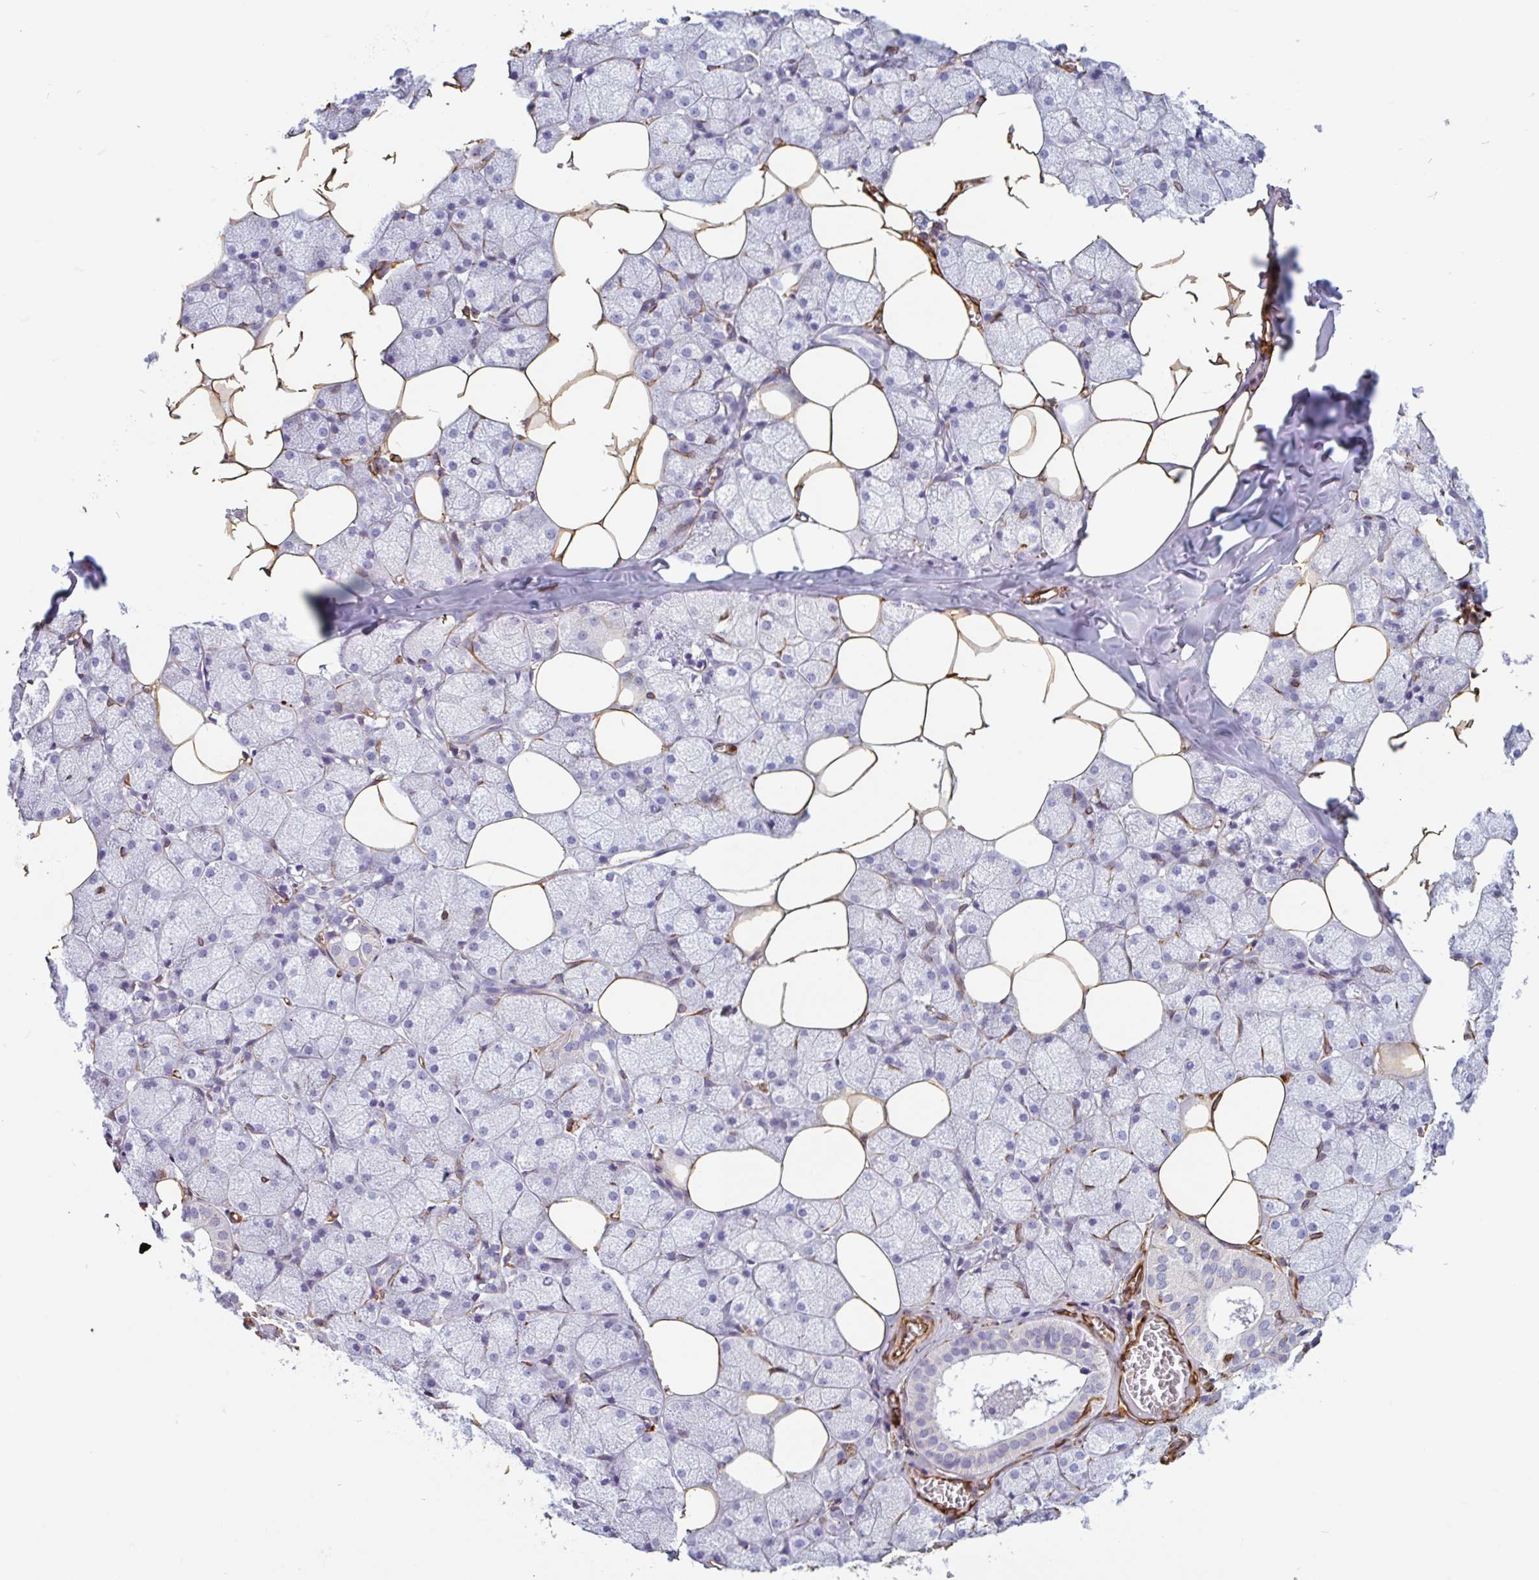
{"staining": {"intensity": "negative", "quantity": "none", "location": "none"}, "tissue": "salivary gland", "cell_type": "Glandular cells", "image_type": "normal", "snomed": [{"axis": "morphology", "description": "Normal tissue, NOS"}, {"axis": "topography", "description": "Salivary gland"}, {"axis": "topography", "description": "Peripheral nerve tissue"}], "caption": "The IHC histopathology image has no significant staining in glandular cells of salivary gland. (DAB immunohistochemistry visualized using brightfield microscopy, high magnification).", "gene": "PPFIA1", "patient": {"sex": "male", "age": 38}}